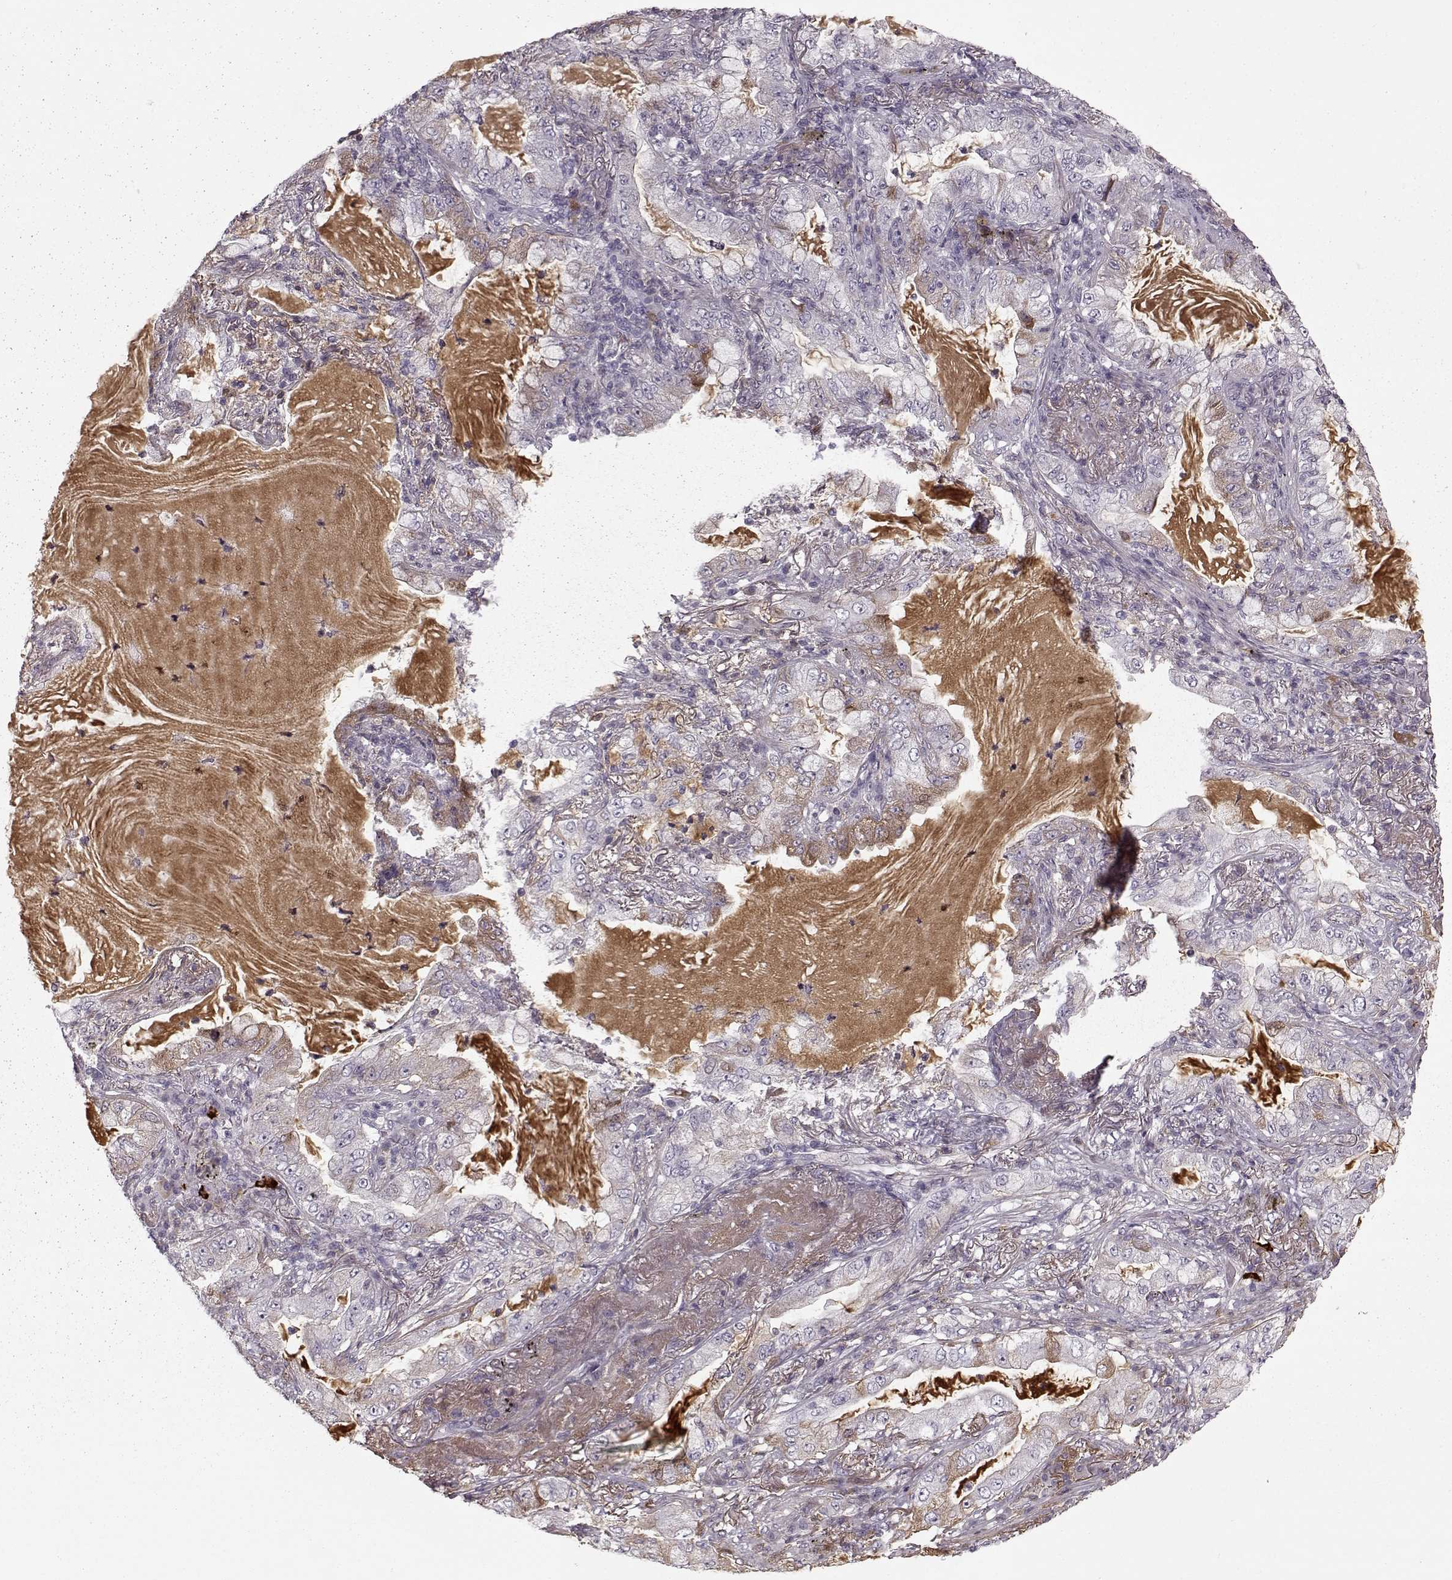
{"staining": {"intensity": "negative", "quantity": "none", "location": "none"}, "tissue": "lung cancer", "cell_type": "Tumor cells", "image_type": "cancer", "snomed": [{"axis": "morphology", "description": "Adenocarcinoma, NOS"}, {"axis": "topography", "description": "Lung"}], "caption": "DAB immunohistochemical staining of lung cancer (adenocarcinoma) demonstrates no significant expression in tumor cells.", "gene": "KRT9", "patient": {"sex": "female", "age": 73}}